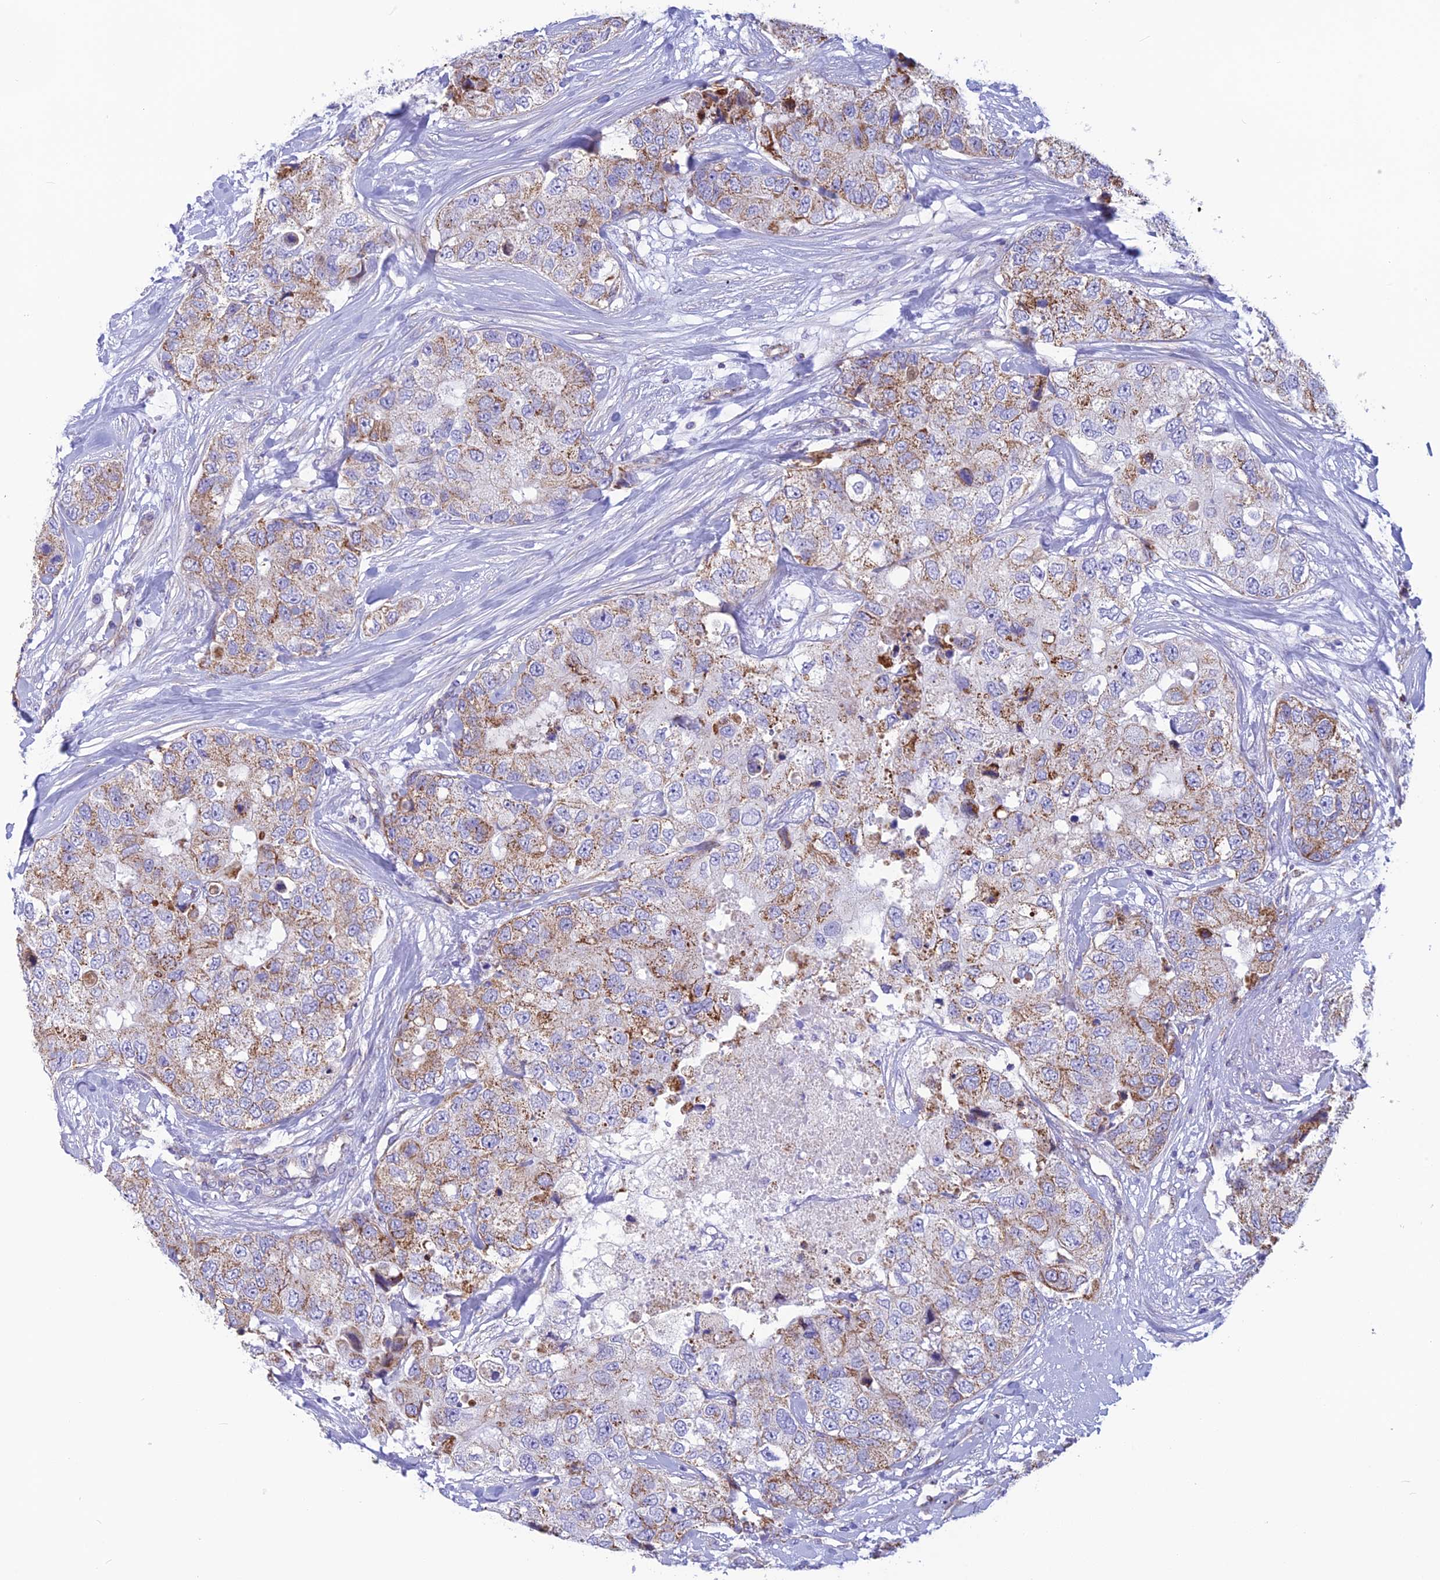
{"staining": {"intensity": "moderate", "quantity": ">75%", "location": "cytoplasmic/membranous"}, "tissue": "breast cancer", "cell_type": "Tumor cells", "image_type": "cancer", "snomed": [{"axis": "morphology", "description": "Duct carcinoma"}, {"axis": "topography", "description": "Breast"}], "caption": "Tumor cells demonstrate medium levels of moderate cytoplasmic/membranous positivity in approximately >75% of cells in breast intraductal carcinoma.", "gene": "POMGNT1", "patient": {"sex": "female", "age": 62}}